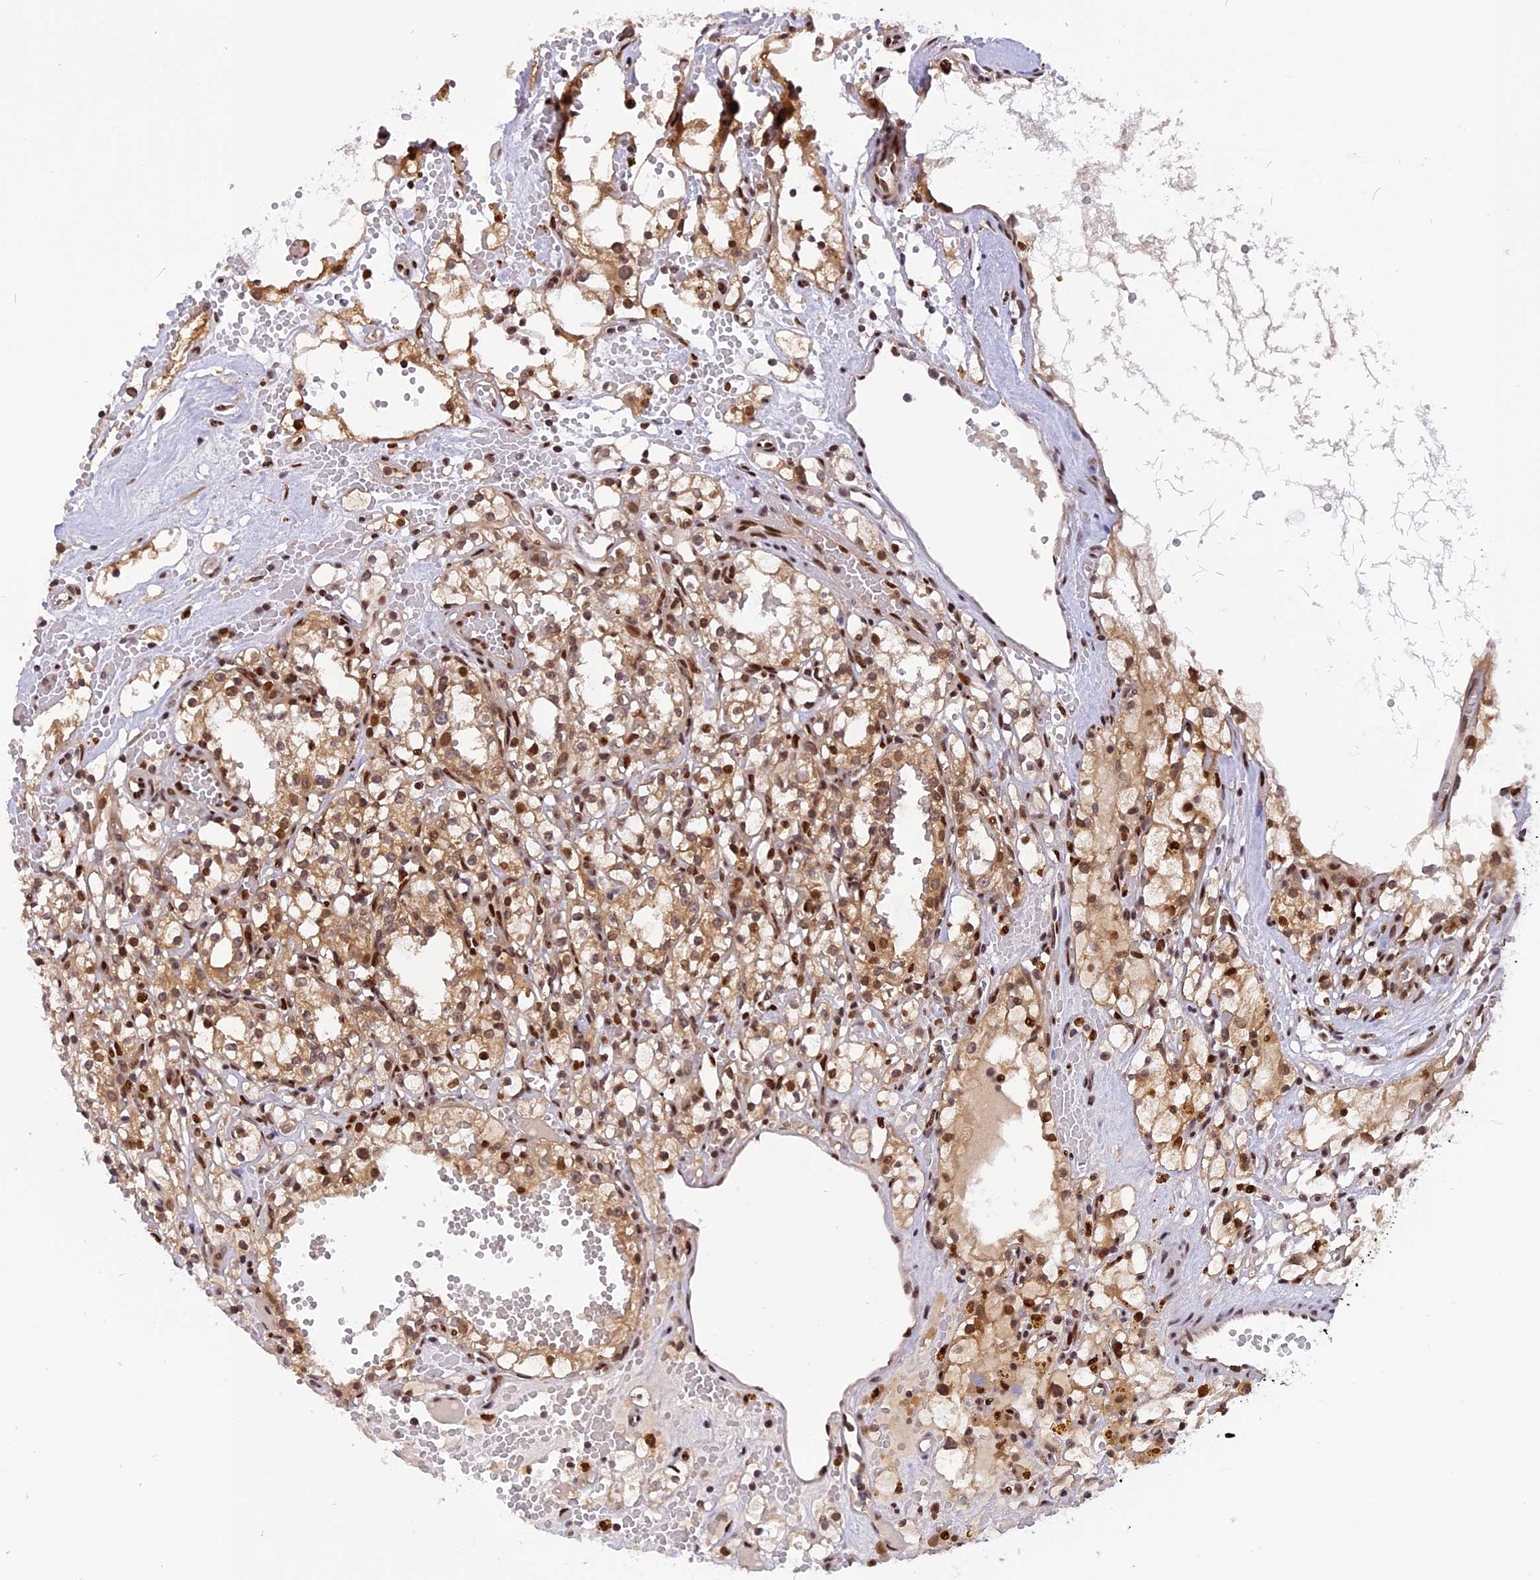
{"staining": {"intensity": "moderate", "quantity": ">75%", "location": "cytoplasmic/membranous,nuclear"}, "tissue": "renal cancer", "cell_type": "Tumor cells", "image_type": "cancer", "snomed": [{"axis": "morphology", "description": "Adenocarcinoma, NOS"}, {"axis": "topography", "description": "Kidney"}], "caption": "Brown immunohistochemical staining in human renal adenocarcinoma displays moderate cytoplasmic/membranous and nuclear positivity in approximately >75% of tumor cells.", "gene": "RABGGTA", "patient": {"sex": "male", "age": 56}}